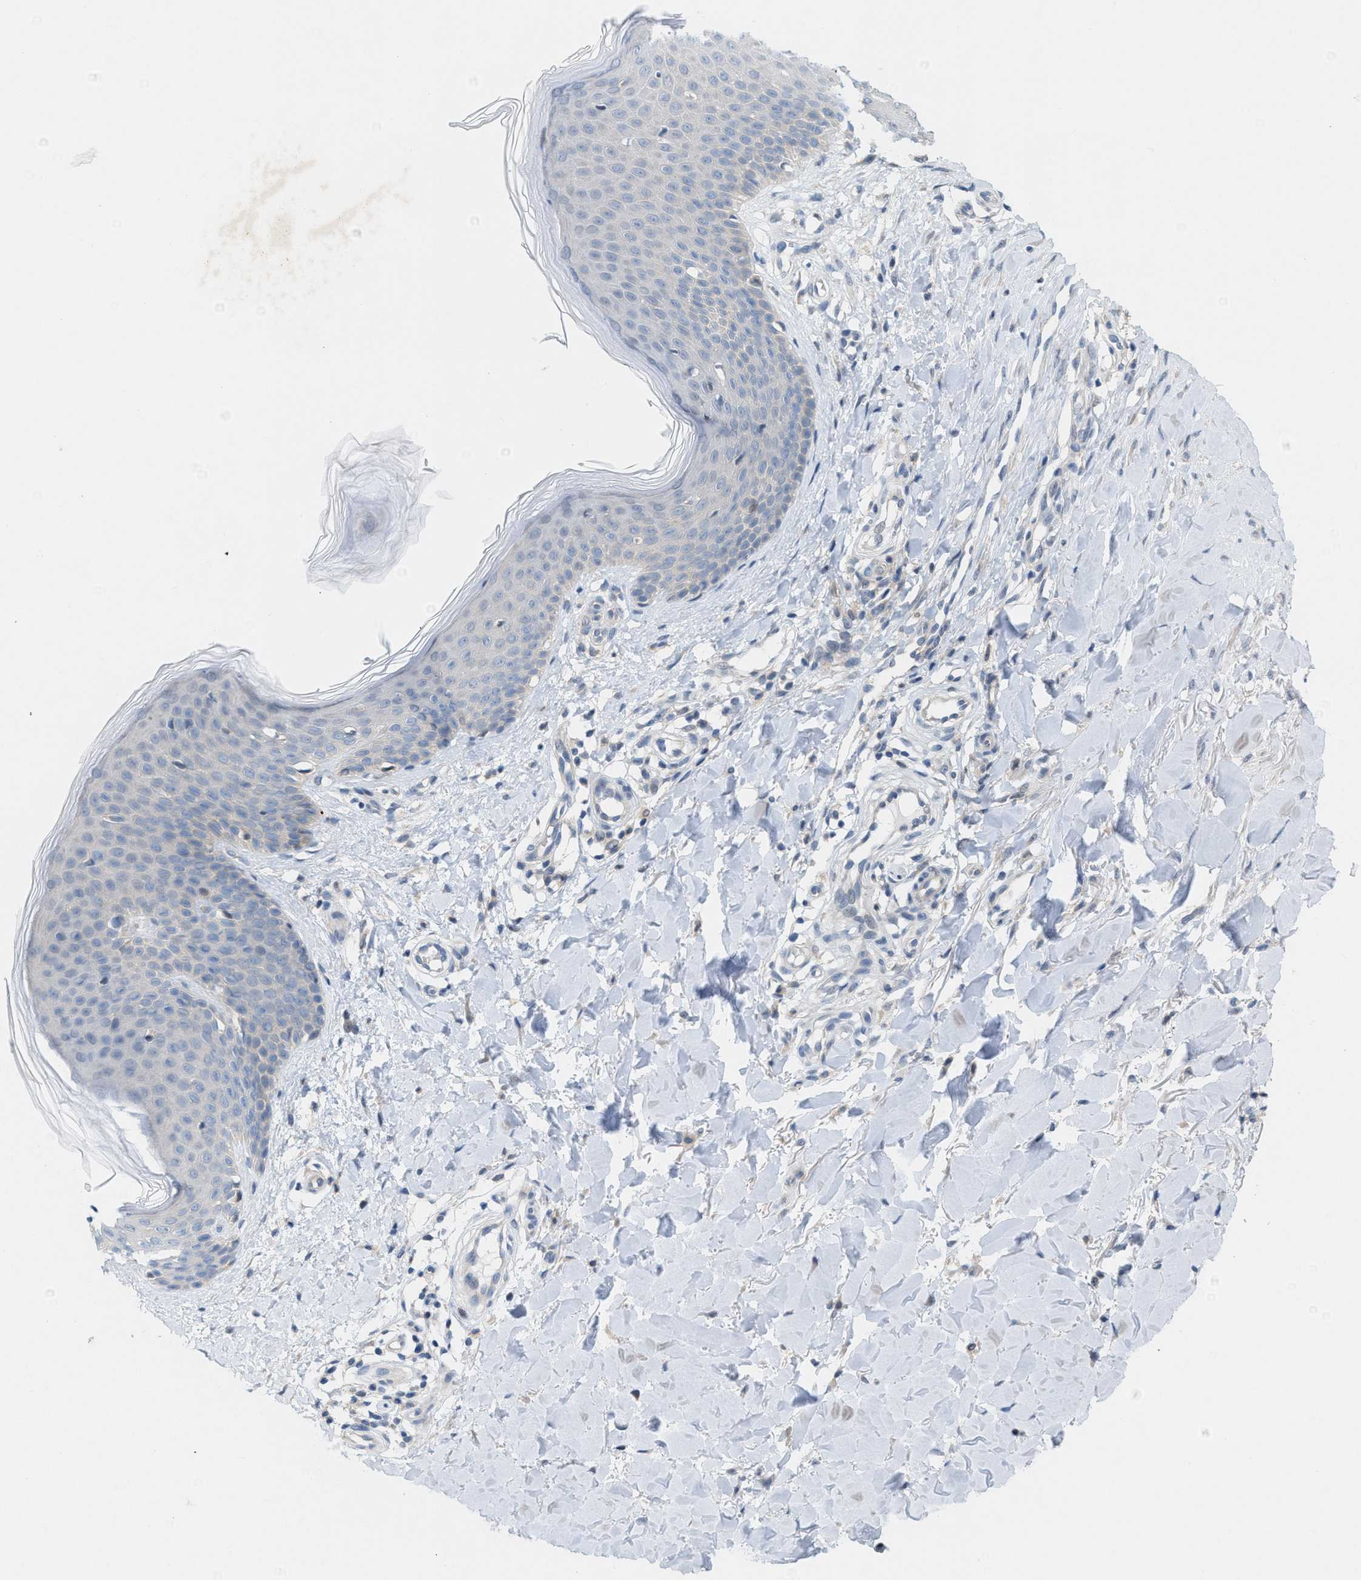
{"staining": {"intensity": "negative", "quantity": "none", "location": "none"}, "tissue": "skin", "cell_type": "Fibroblasts", "image_type": "normal", "snomed": [{"axis": "morphology", "description": "Normal tissue, NOS"}, {"axis": "topography", "description": "Skin"}], "caption": "A high-resolution histopathology image shows IHC staining of benign skin, which shows no significant positivity in fibroblasts.", "gene": "WIPI2", "patient": {"sex": "male", "age": 41}}